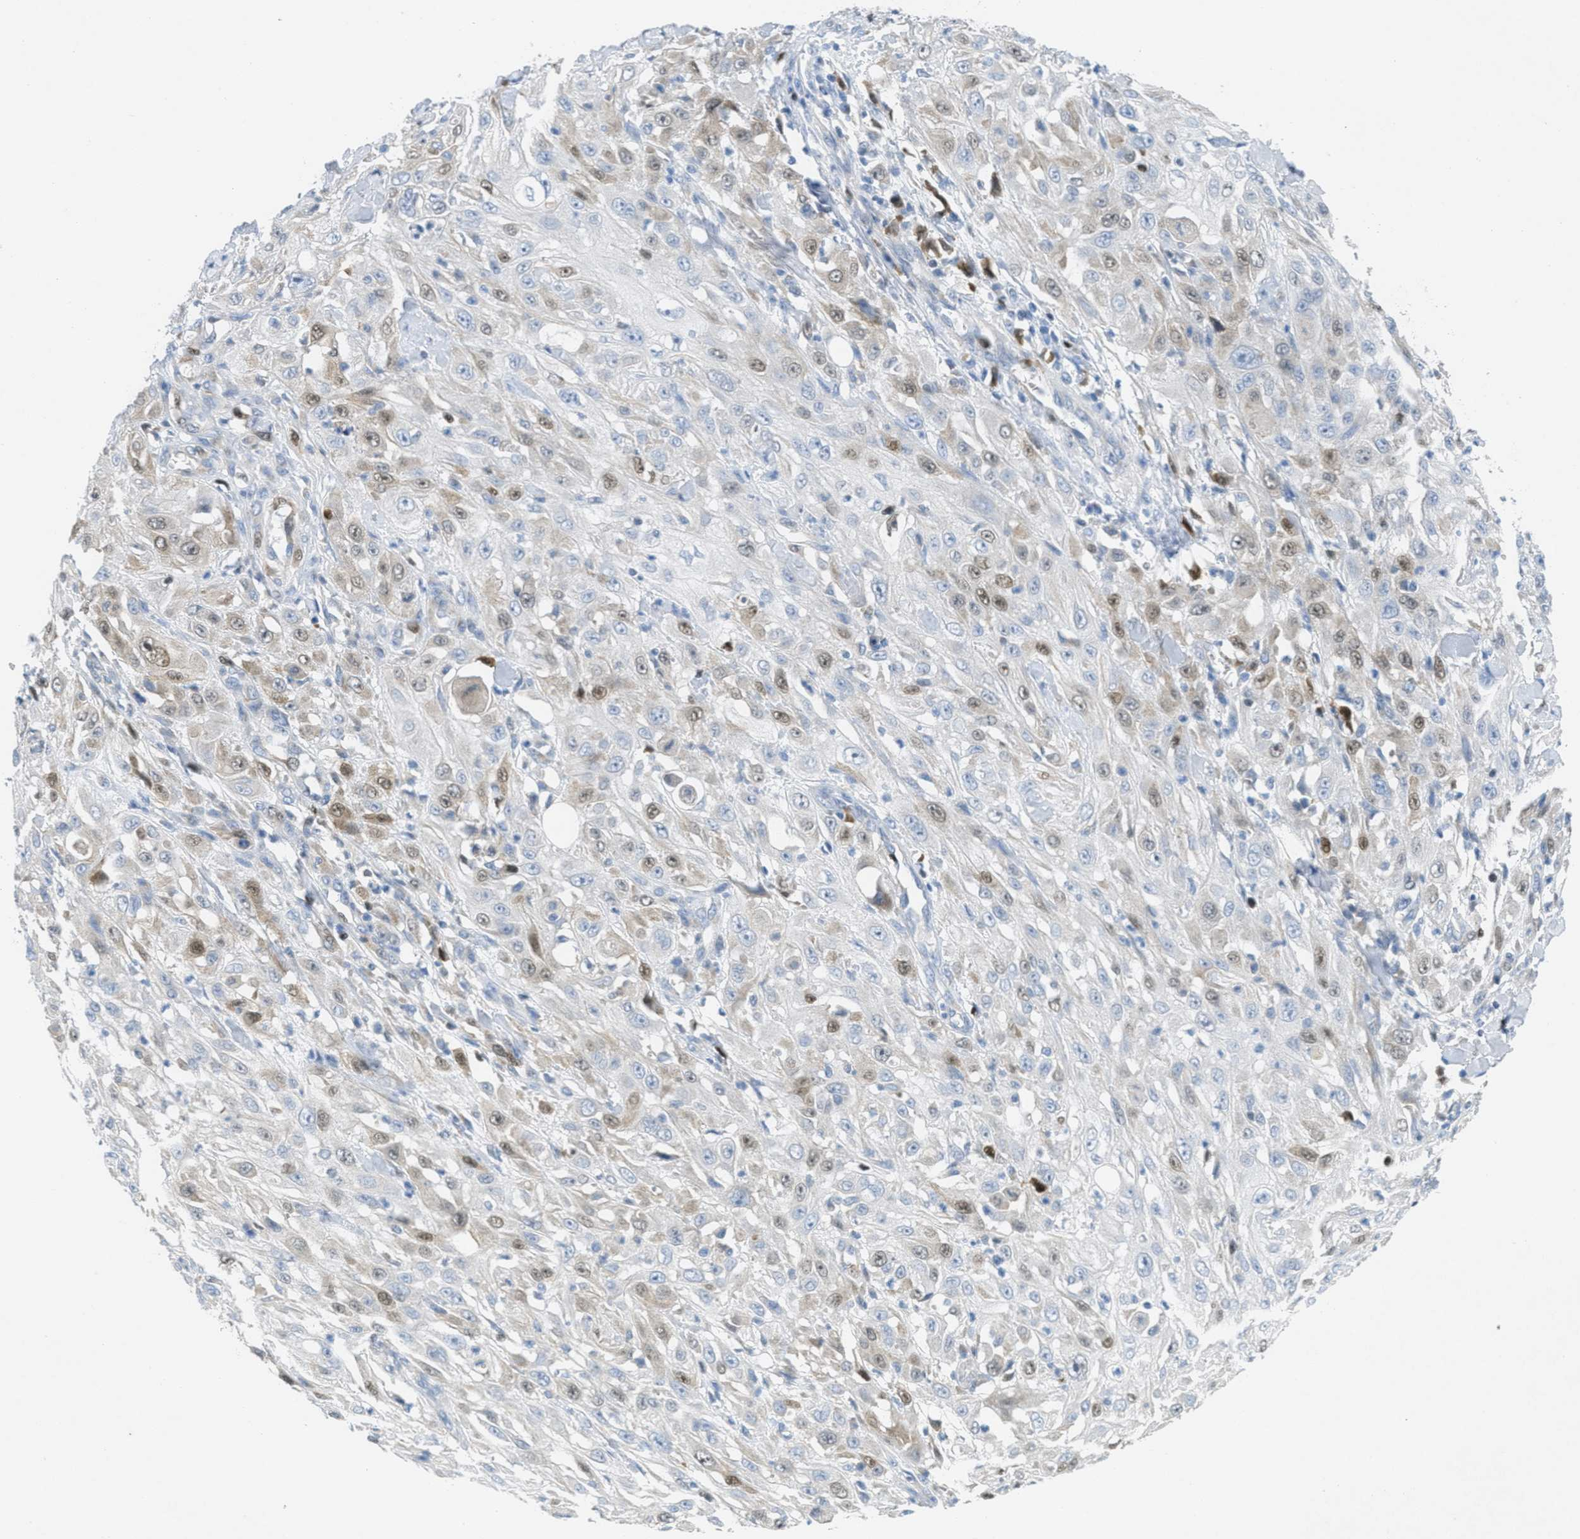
{"staining": {"intensity": "weak", "quantity": ">75%", "location": "cytoplasmic/membranous,nuclear"}, "tissue": "skin cancer", "cell_type": "Tumor cells", "image_type": "cancer", "snomed": [{"axis": "morphology", "description": "Squamous cell carcinoma, NOS"}, {"axis": "morphology", "description": "Squamous cell carcinoma, metastatic, NOS"}, {"axis": "topography", "description": "Skin"}, {"axis": "topography", "description": "Lymph node"}], "caption": "Tumor cells show low levels of weak cytoplasmic/membranous and nuclear staining in about >75% of cells in skin cancer (squamous cell carcinoma).", "gene": "ORC6", "patient": {"sex": "male", "age": 75}}